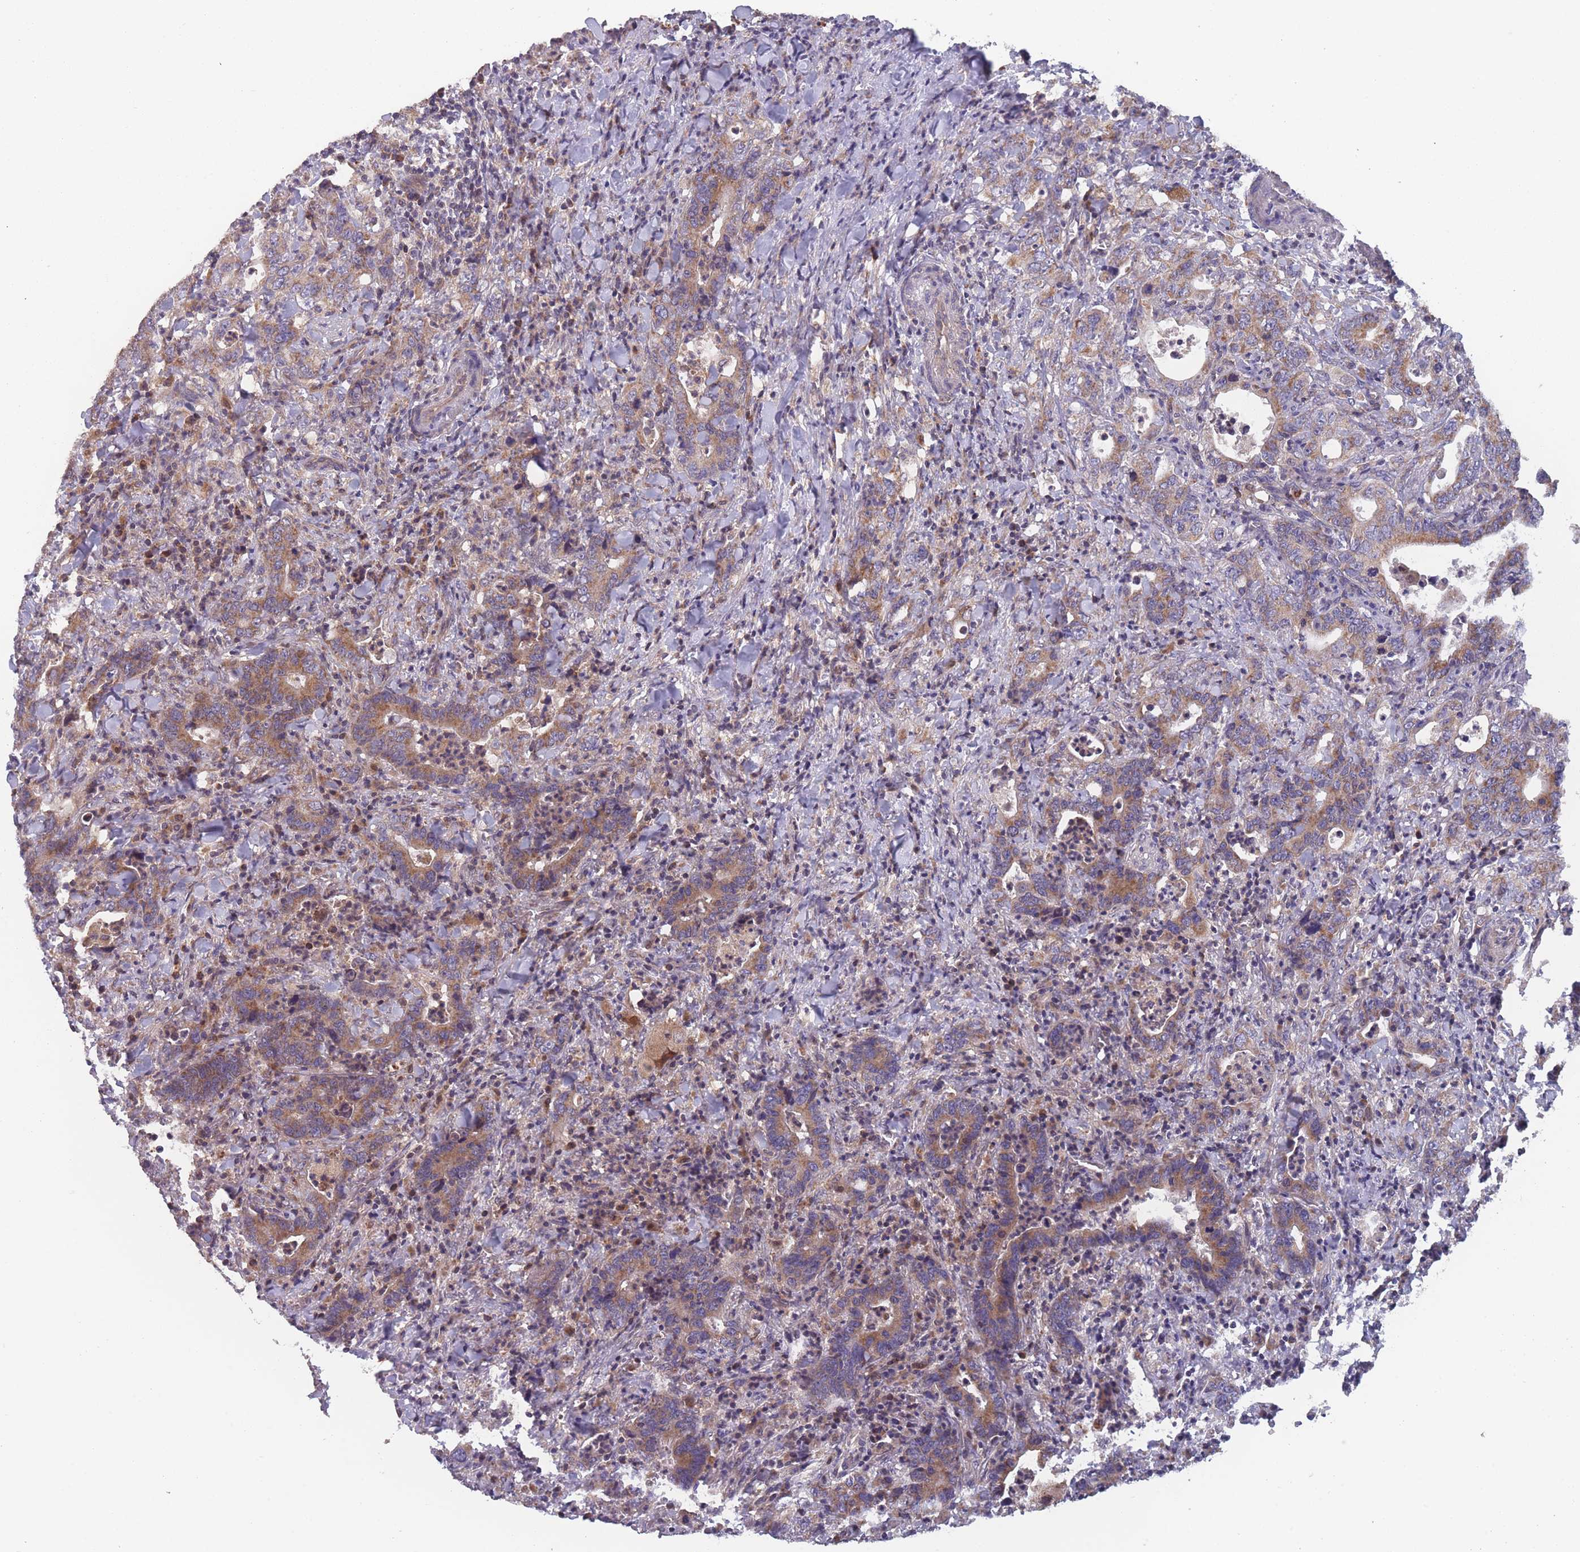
{"staining": {"intensity": "moderate", "quantity": ">75%", "location": "cytoplasmic/membranous"}, "tissue": "colorectal cancer", "cell_type": "Tumor cells", "image_type": "cancer", "snomed": [{"axis": "morphology", "description": "Adenocarcinoma, NOS"}, {"axis": "topography", "description": "Colon"}], "caption": "Adenocarcinoma (colorectal) stained with a brown dye shows moderate cytoplasmic/membranous positive expression in about >75% of tumor cells.", "gene": "ATP5MG", "patient": {"sex": "female", "age": 75}}